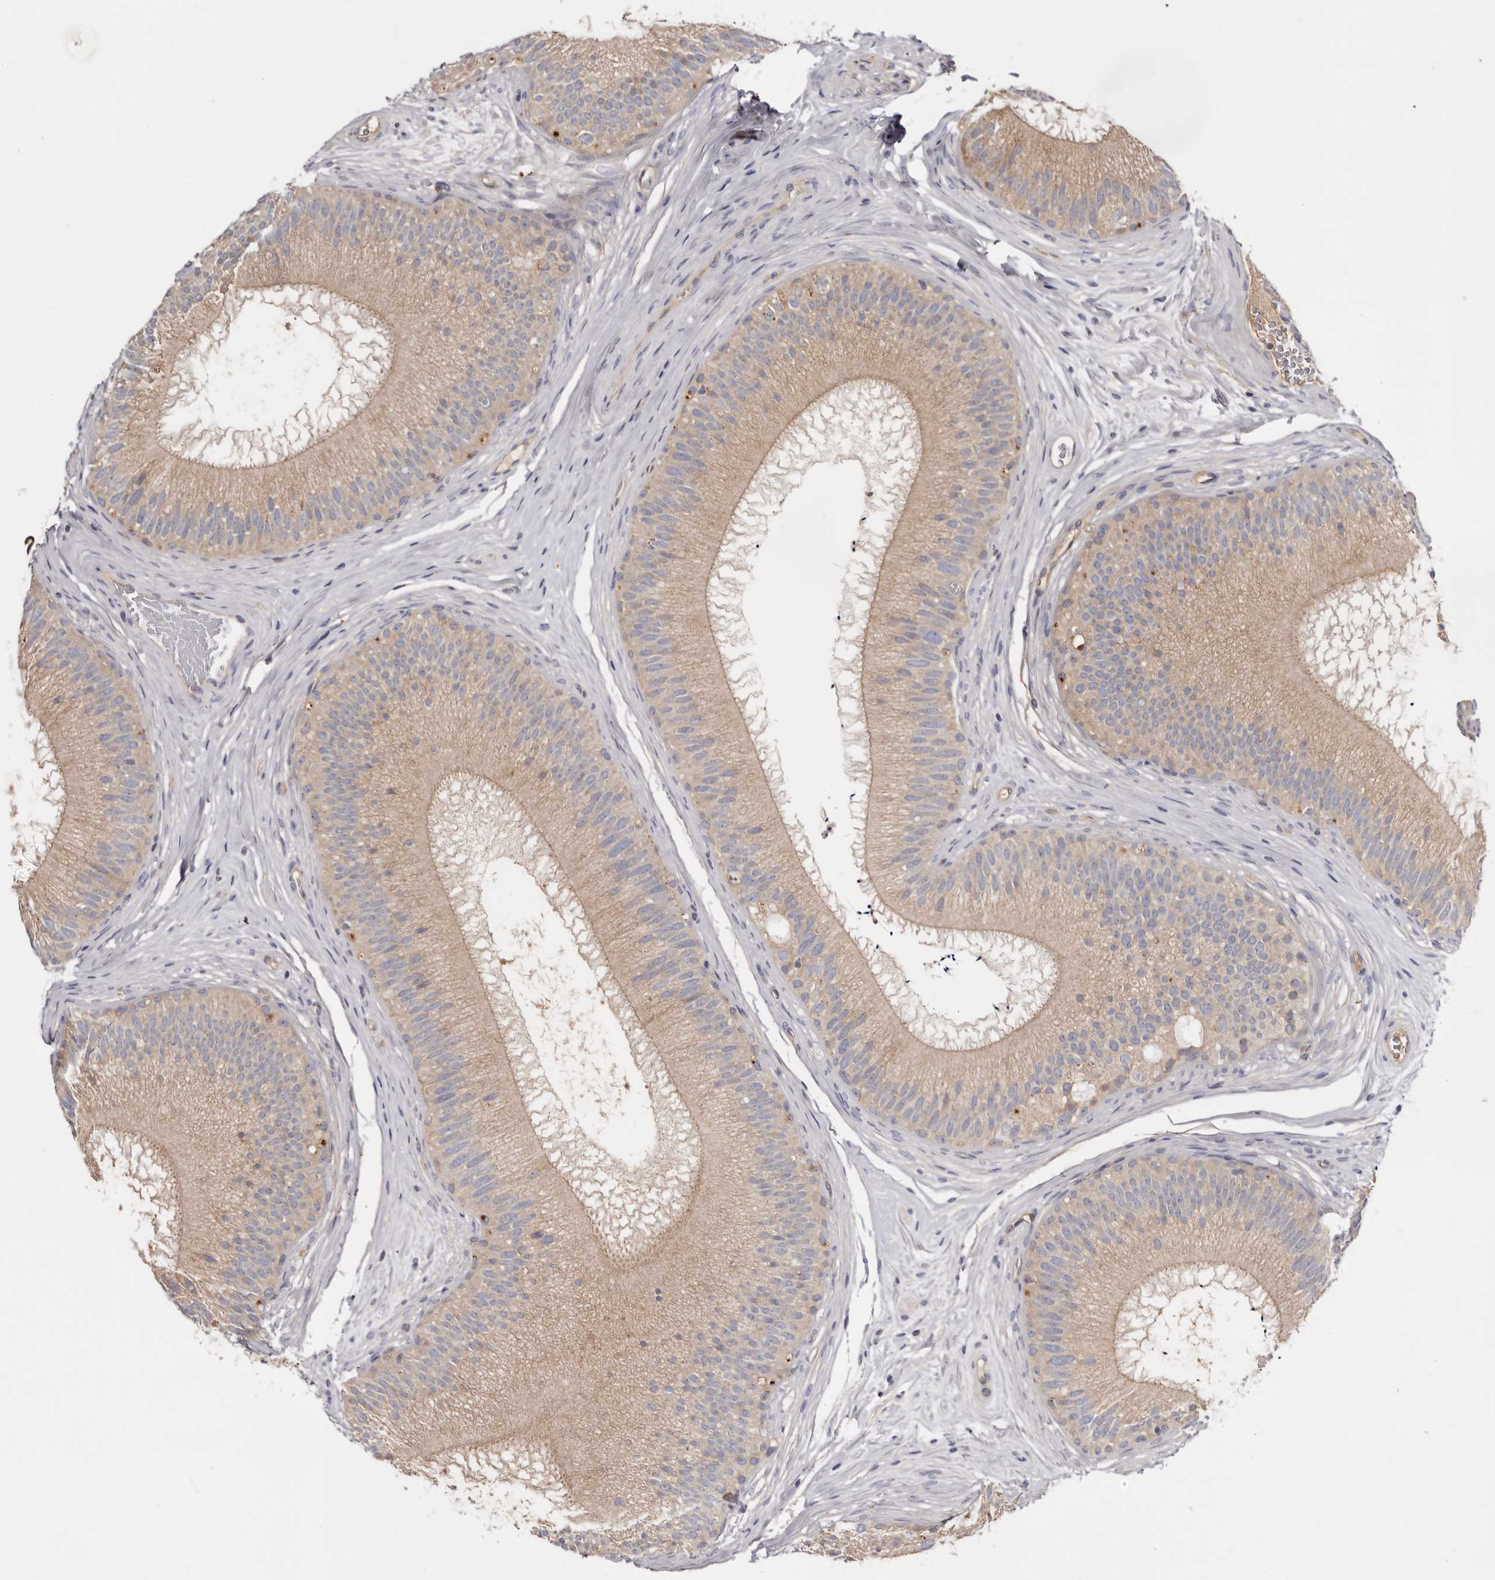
{"staining": {"intensity": "moderate", "quantity": "25%-75%", "location": "cytoplasmic/membranous"}, "tissue": "epididymis", "cell_type": "Glandular cells", "image_type": "normal", "snomed": [{"axis": "morphology", "description": "Normal tissue, NOS"}, {"axis": "topography", "description": "Epididymis"}], "caption": "Immunohistochemistry (IHC) photomicrograph of benign epididymis: human epididymis stained using IHC shows medium levels of moderate protein expression localized specifically in the cytoplasmic/membranous of glandular cells, appearing as a cytoplasmic/membranous brown color.", "gene": "INKA2", "patient": {"sex": "male", "age": 45}}